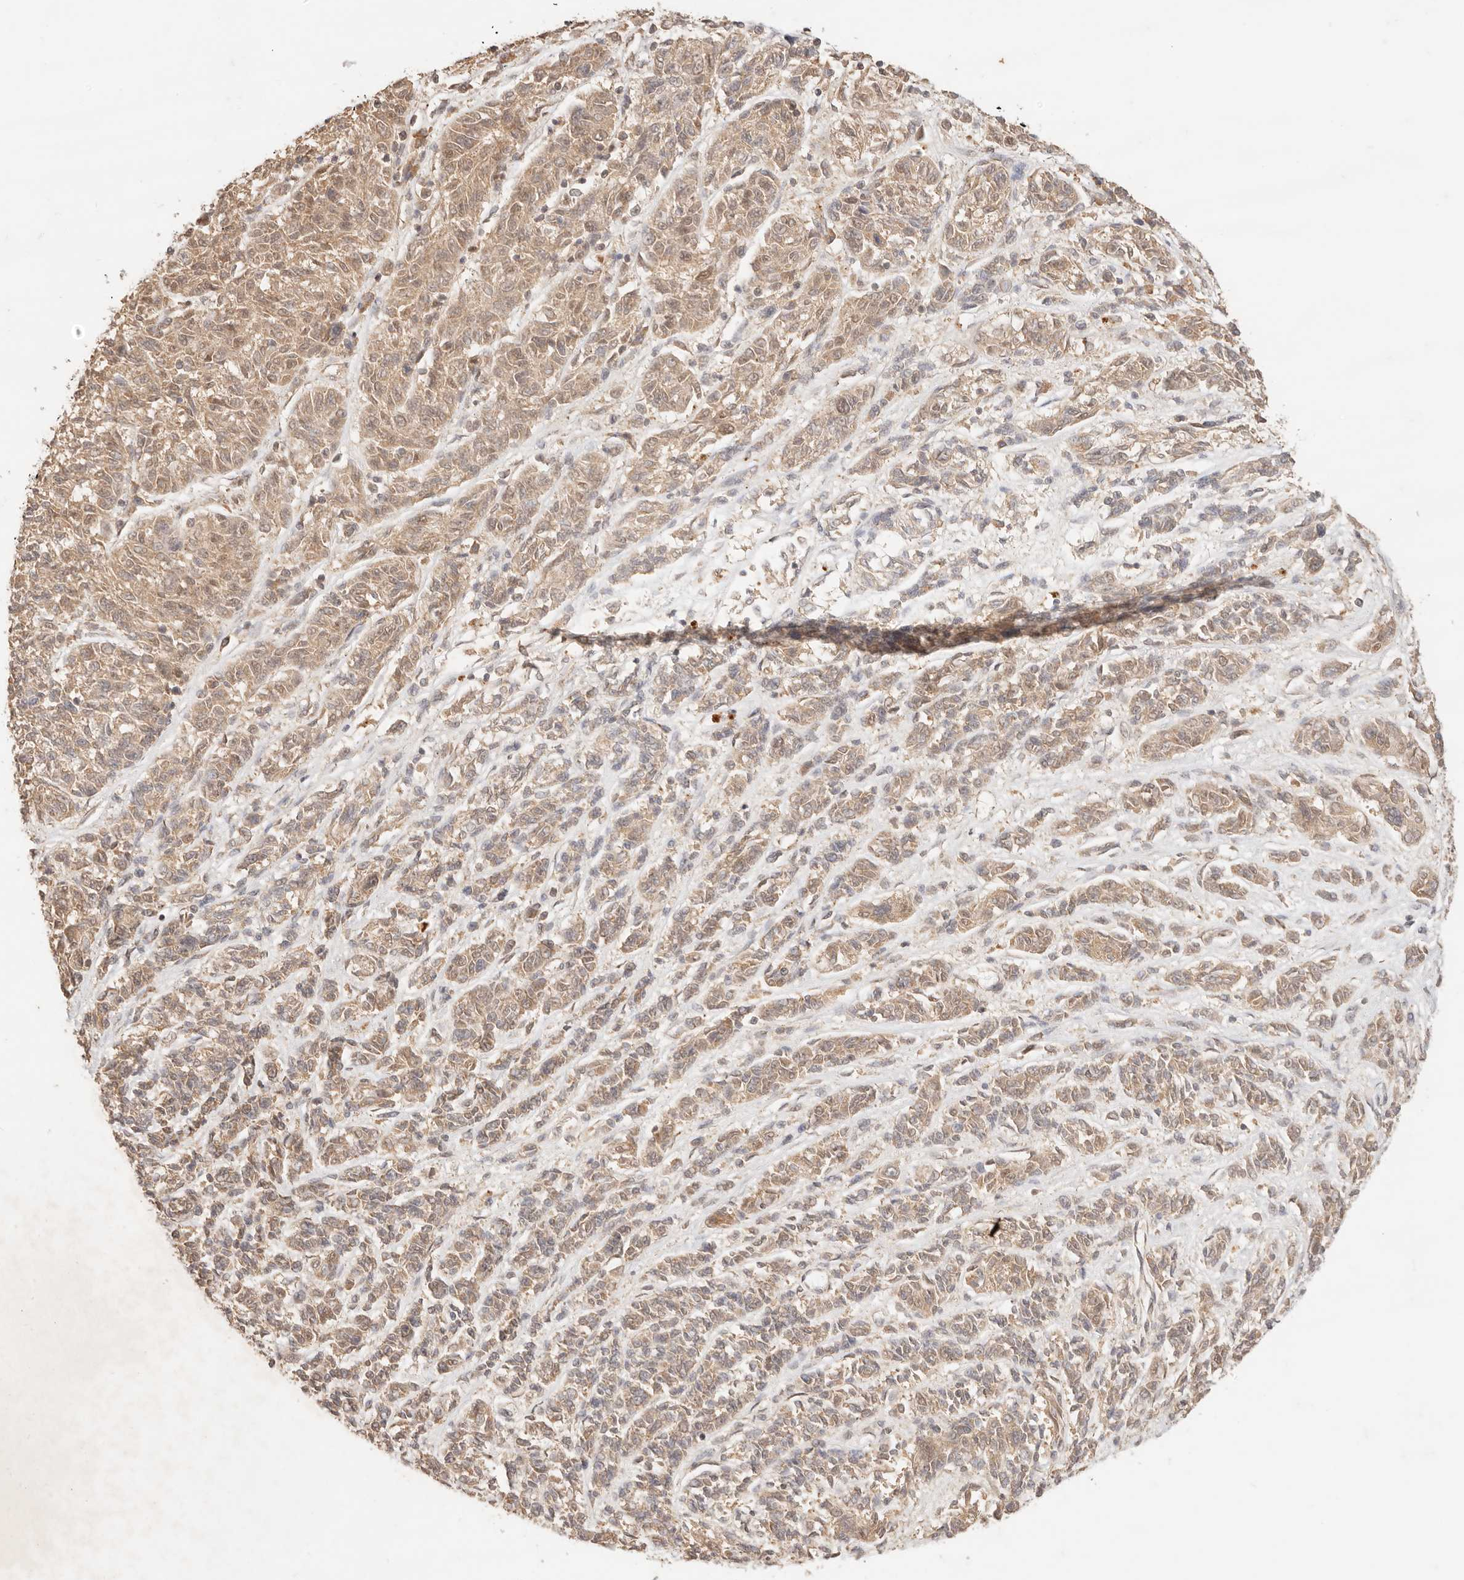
{"staining": {"intensity": "weak", "quantity": ">75%", "location": "cytoplasmic/membranous"}, "tissue": "melanoma", "cell_type": "Tumor cells", "image_type": "cancer", "snomed": [{"axis": "morphology", "description": "Malignant melanoma, NOS"}, {"axis": "topography", "description": "Skin"}], "caption": "Protein staining of melanoma tissue reveals weak cytoplasmic/membranous staining in about >75% of tumor cells. The protein of interest is shown in brown color, while the nuclei are stained blue.", "gene": "TRIM11", "patient": {"sex": "male", "age": 53}}